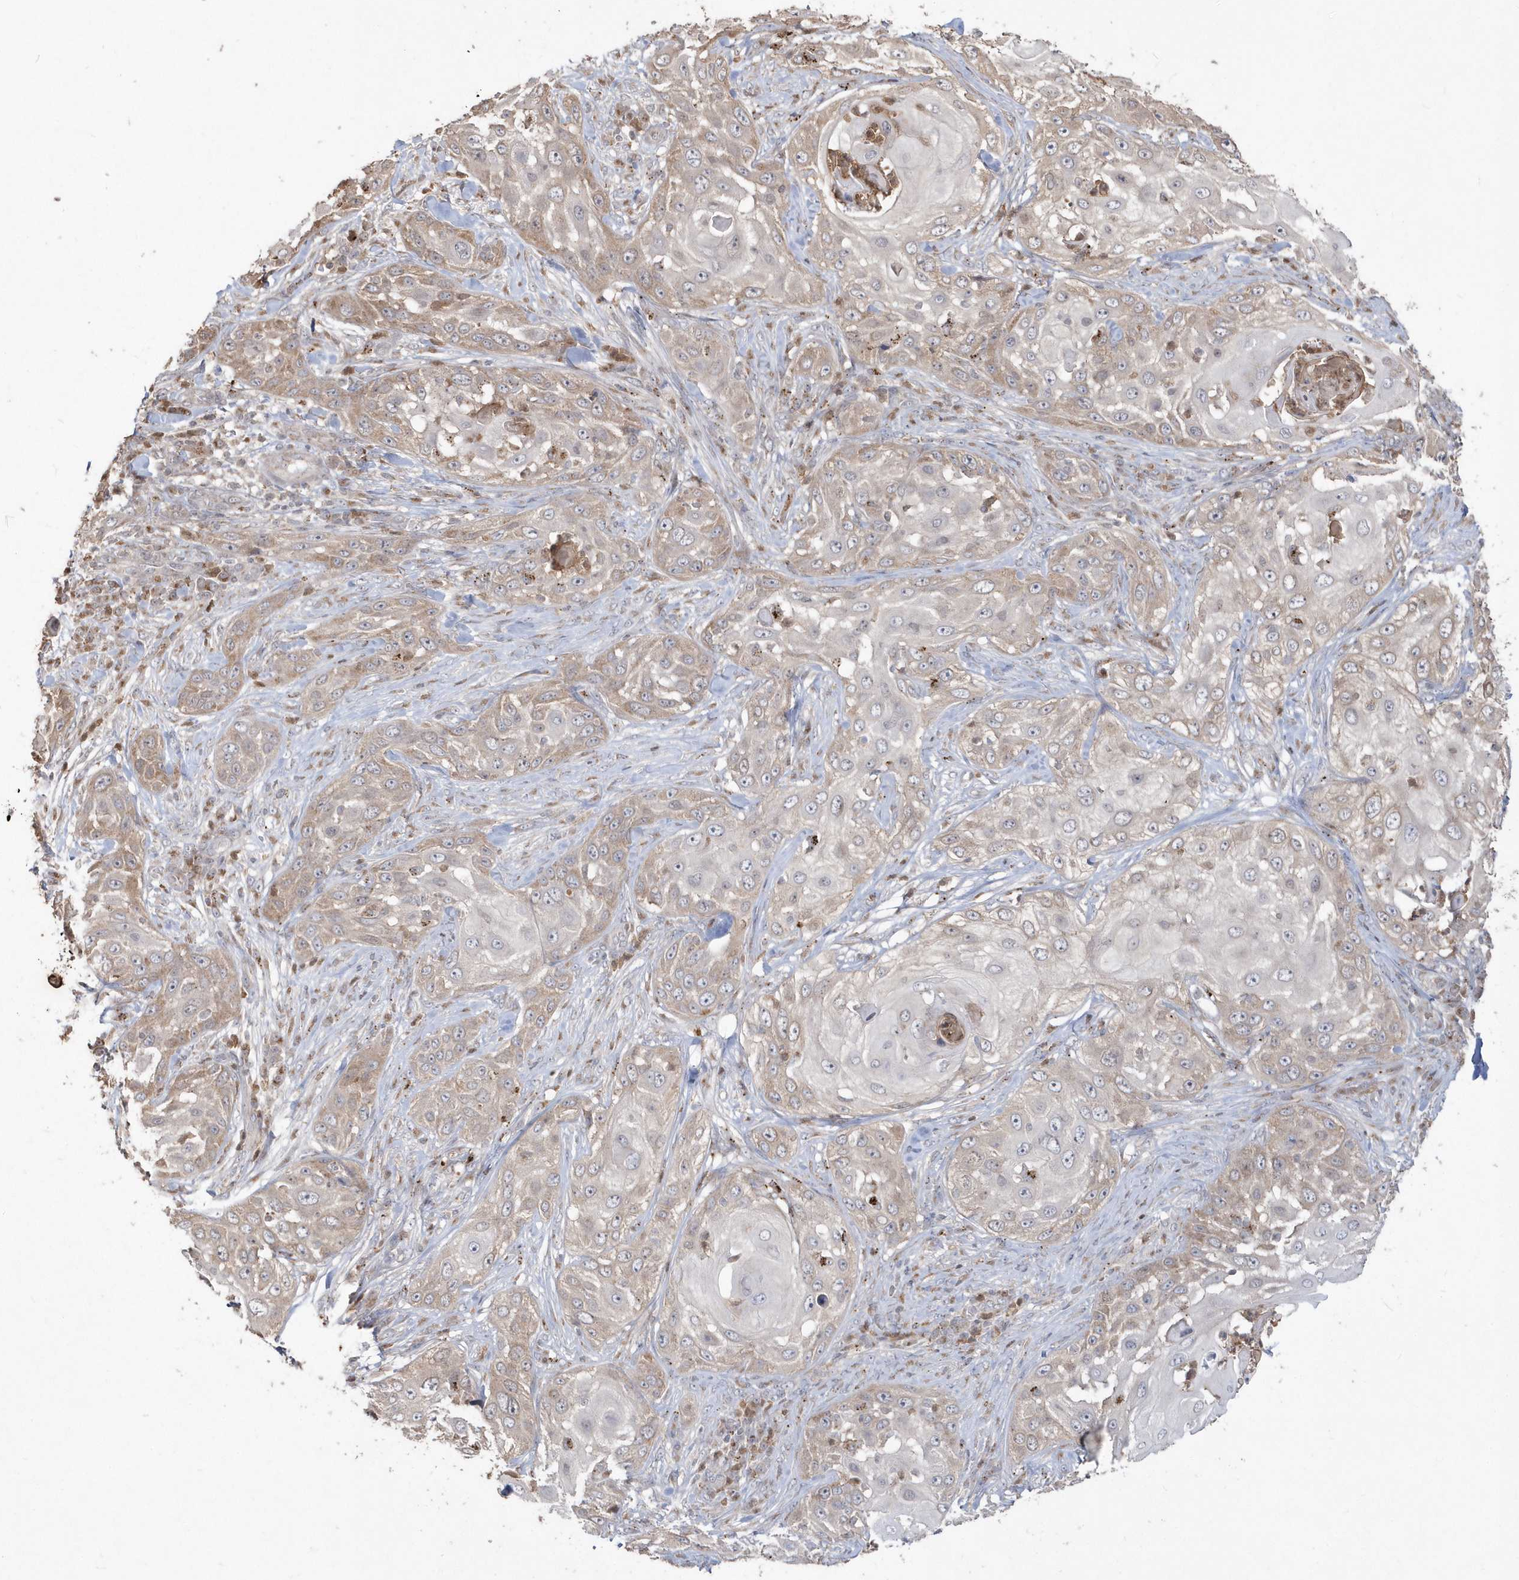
{"staining": {"intensity": "weak", "quantity": "25%-75%", "location": "cytoplasmic/membranous"}, "tissue": "skin cancer", "cell_type": "Tumor cells", "image_type": "cancer", "snomed": [{"axis": "morphology", "description": "Squamous cell carcinoma, NOS"}, {"axis": "topography", "description": "Skin"}], "caption": "Immunohistochemical staining of squamous cell carcinoma (skin) shows weak cytoplasmic/membranous protein staining in about 25%-75% of tumor cells.", "gene": "GEMIN6", "patient": {"sex": "female", "age": 44}}